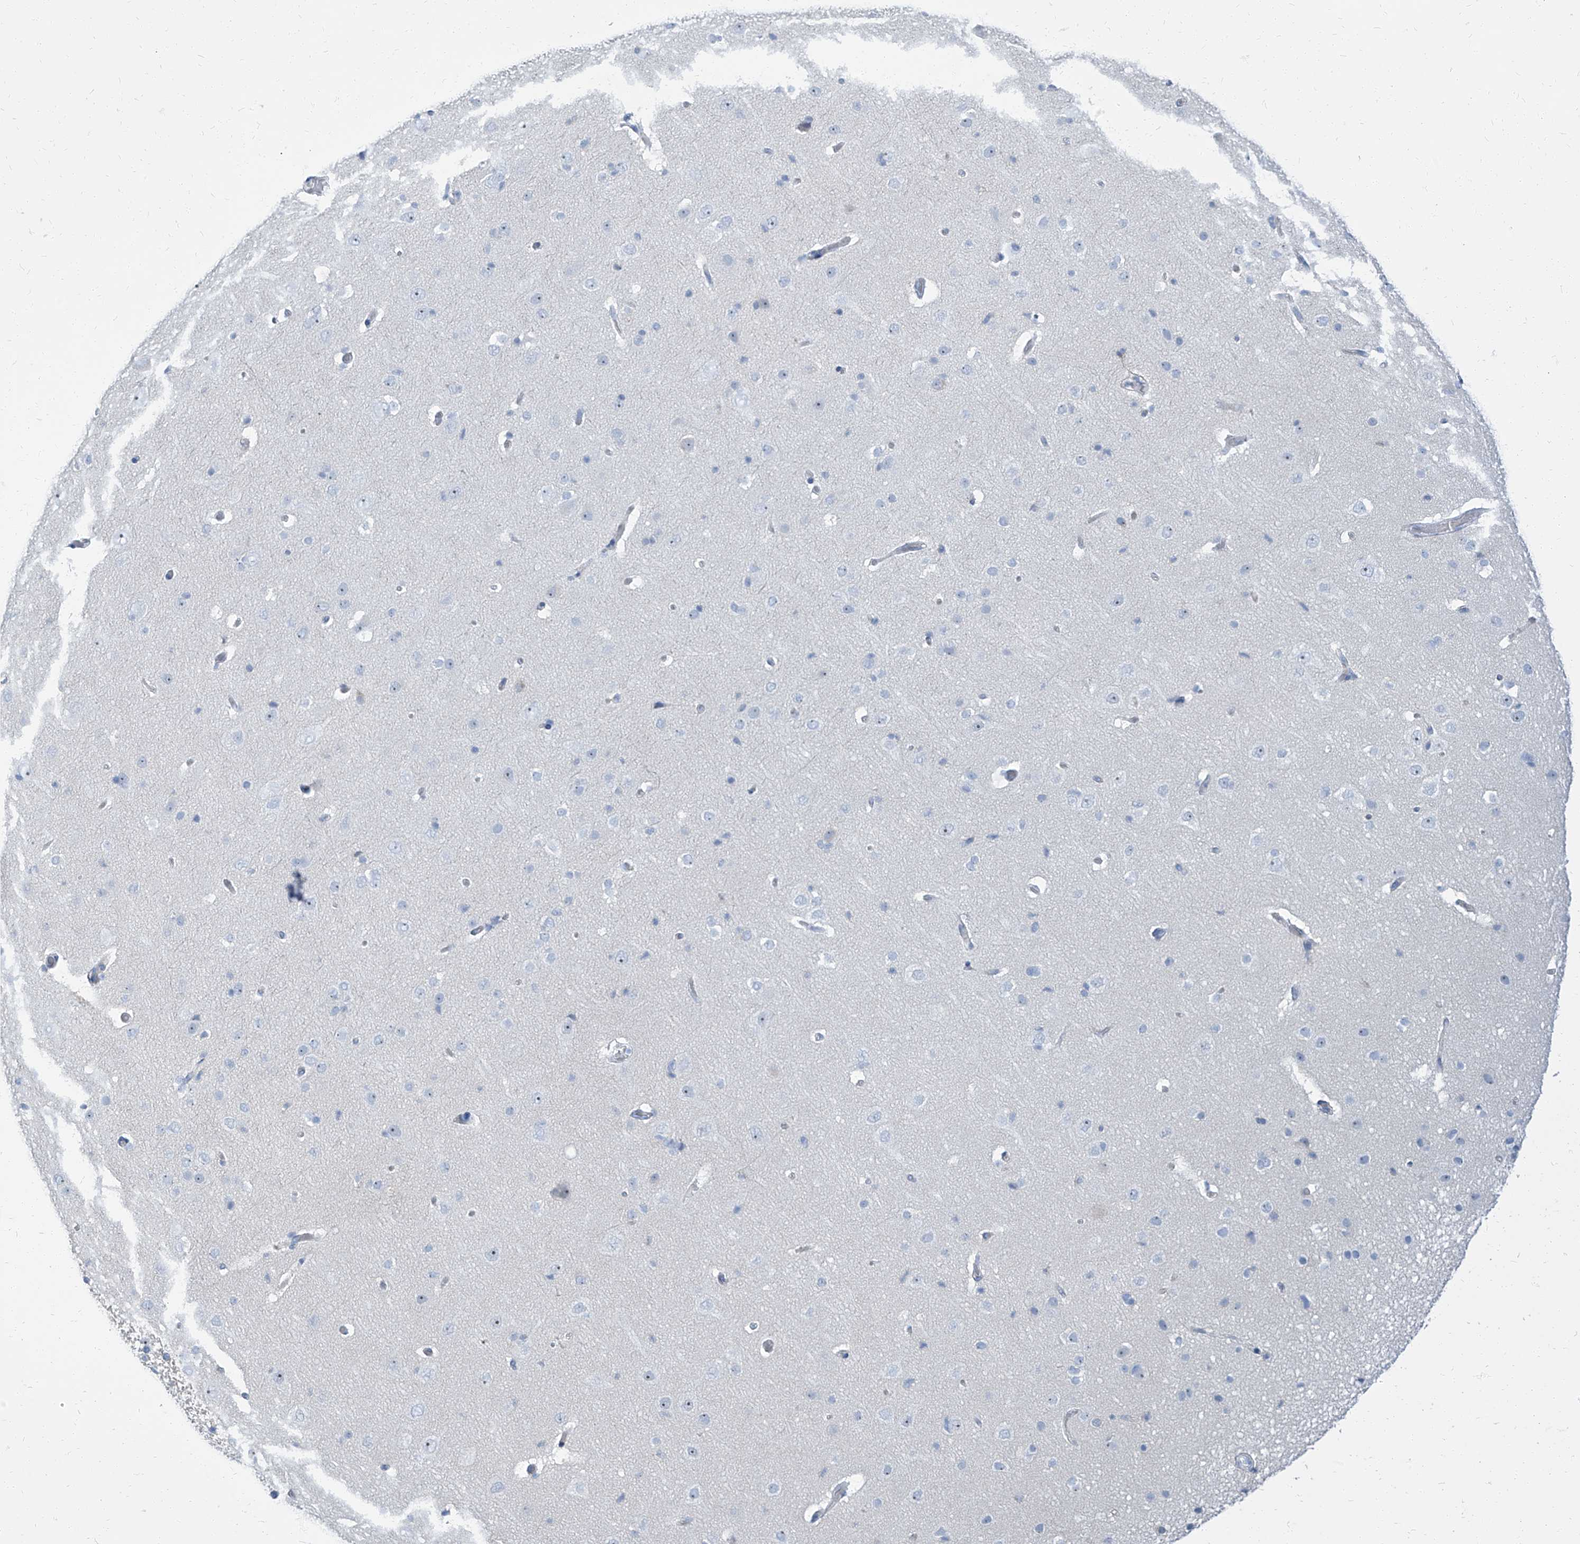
{"staining": {"intensity": "negative", "quantity": "none", "location": "none"}, "tissue": "cerebral cortex", "cell_type": "Endothelial cells", "image_type": "normal", "snomed": [{"axis": "morphology", "description": "Normal tissue, NOS"}, {"axis": "topography", "description": "Cerebral cortex"}], "caption": "Endothelial cells show no significant staining in normal cerebral cortex. The staining is performed using DAB (3,3'-diaminobenzidine) brown chromogen with nuclei counter-stained in using hematoxylin.", "gene": "TXLNB", "patient": {"sex": "male", "age": 34}}